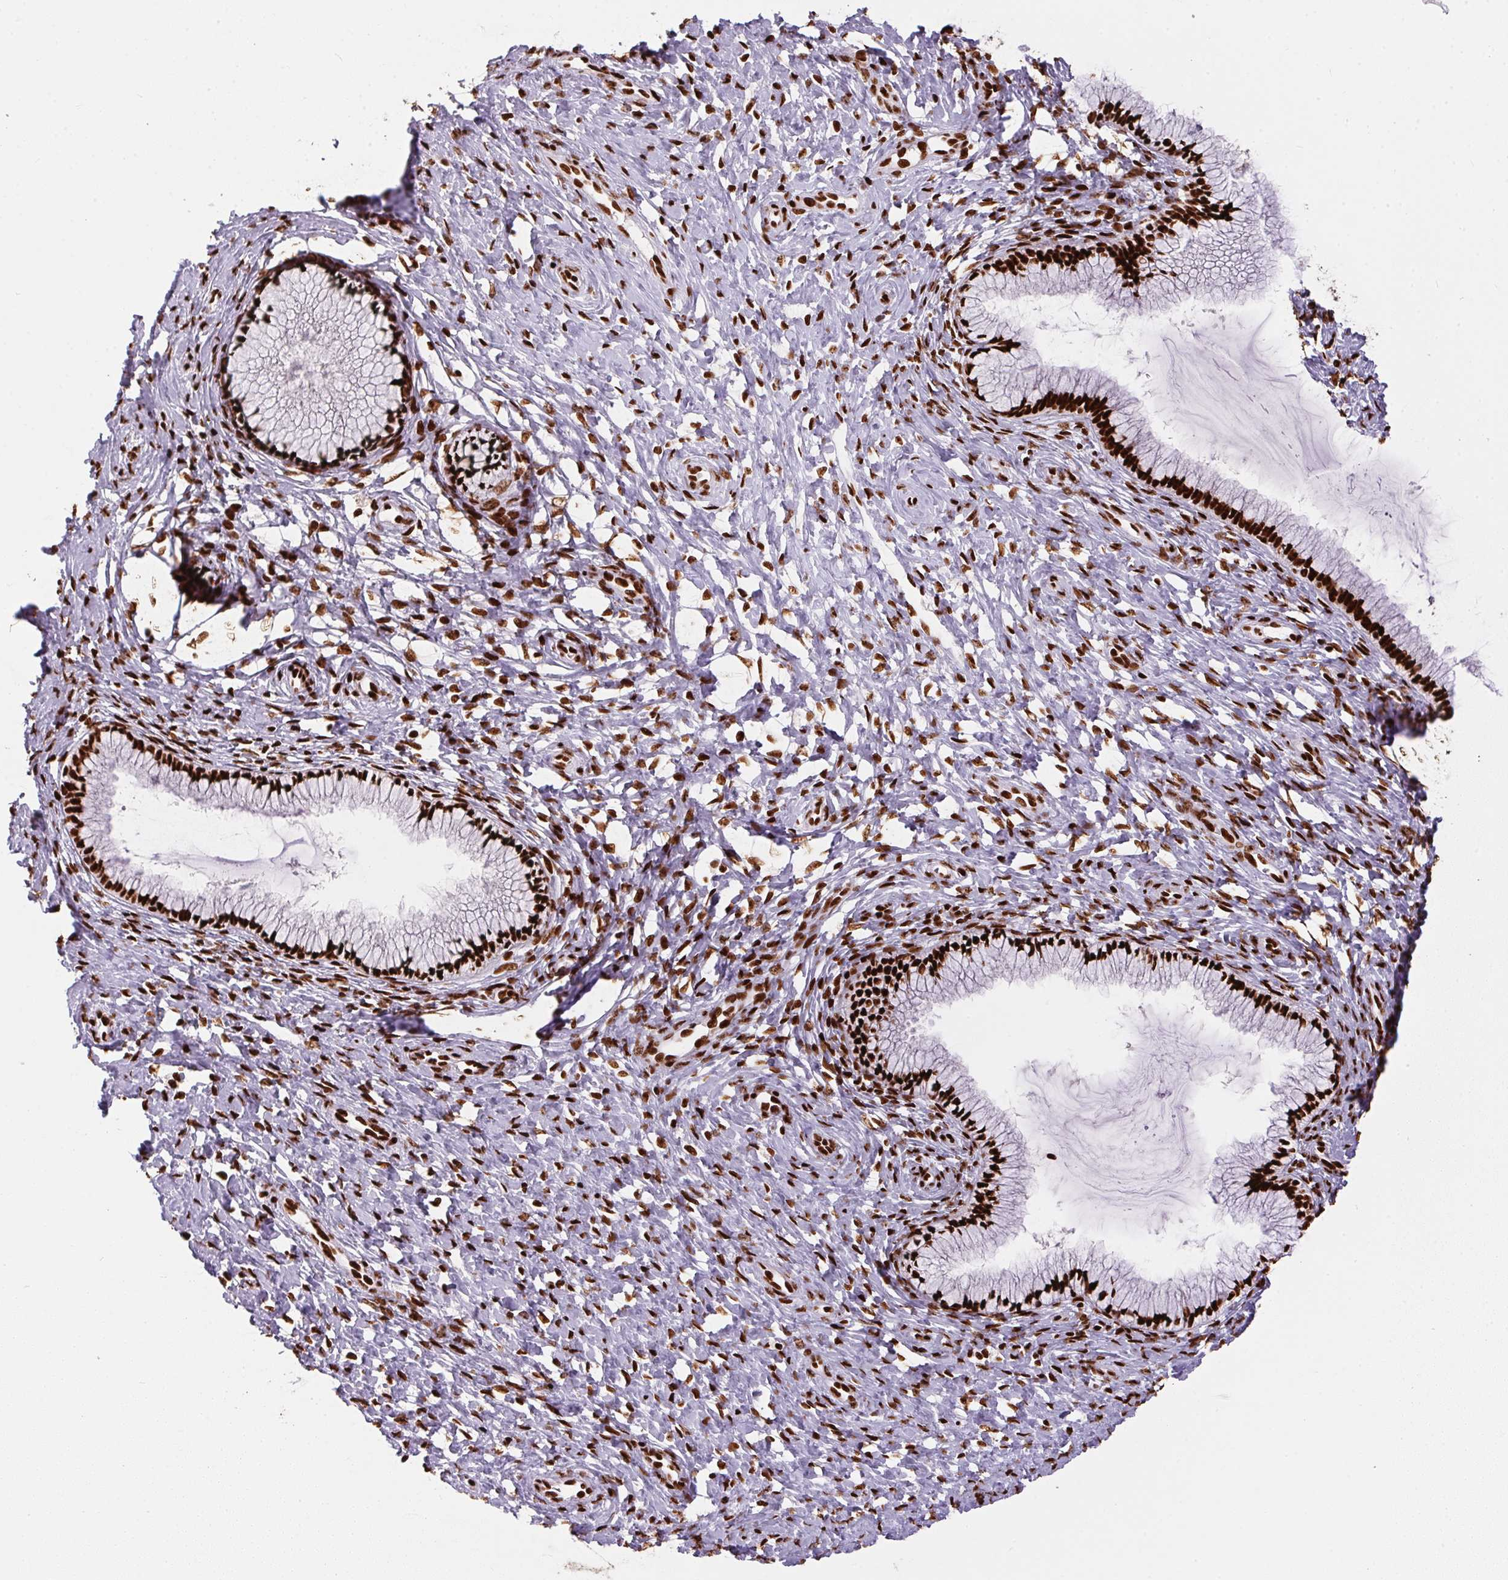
{"staining": {"intensity": "strong", "quantity": ">75%", "location": "nuclear"}, "tissue": "cervix", "cell_type": "Glandular cells", "image_type": "normal", "snomed": [{"axis": "morphology", "description": "Normal tissue, NOS"}, {"axis": "topography", "description": "Cervix"}], "caption": "A high-resolution histopathology image shows immunohistochemistry staining of benign cervix, which demonstrates strong nuclear staining in about >75% of glandular cells. Using DAB (3,3'-diaminobenzidine) (brown) and hematoxylin (blue) stains, captured at high magnification using brightfield microscopy.", "gene": "PAGE3", "patient": {"sex": "female", "age": 37}}